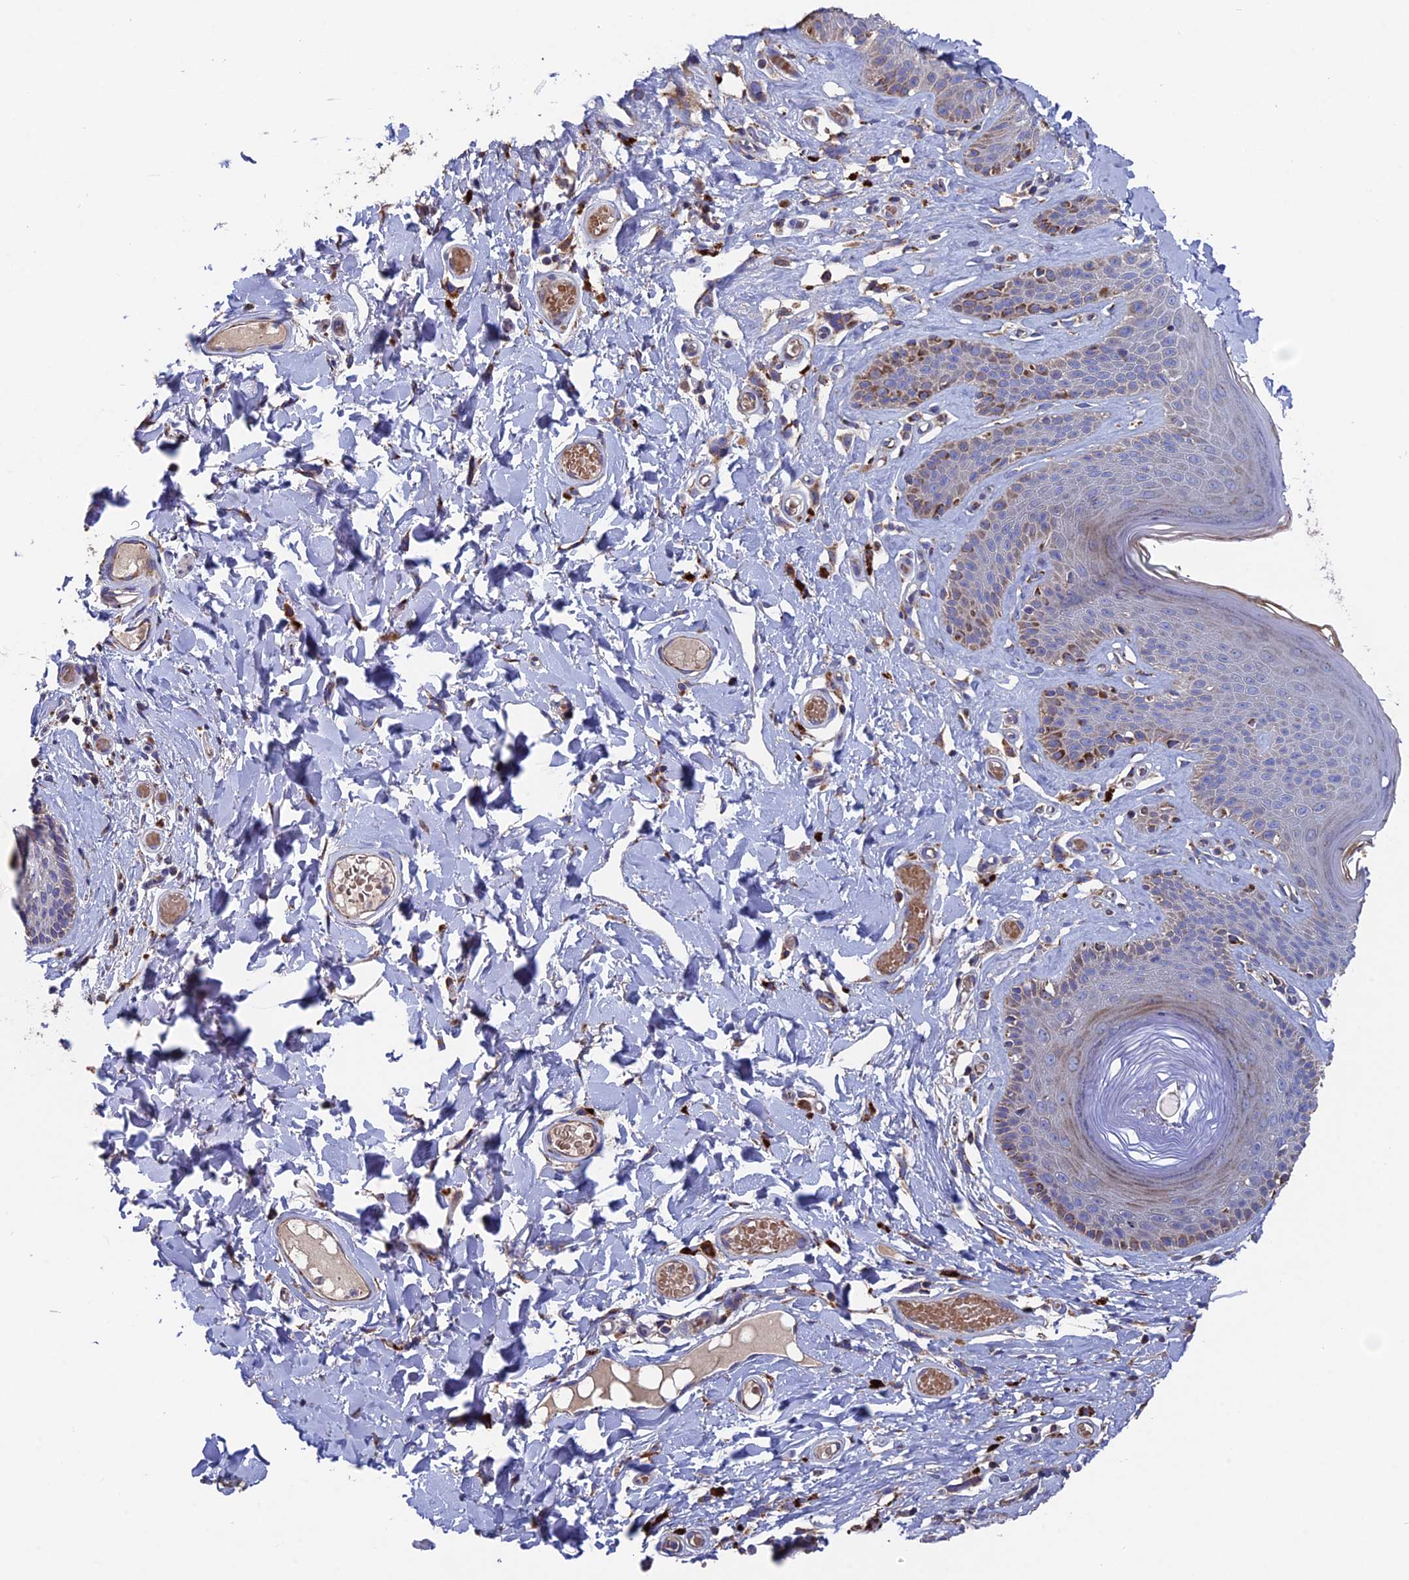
{"staining": {"intensity": "moderate", "quantity": "<25%", "location": "cytoplasmic/membranous"}, "tissue": "skin", "cell_type": "Epidermal cells", "image_type": "normal", "snomed": [{"axis": "morphology", "description": "Normal tissue, NOS"}, {"axis": "topography", "description": "Vulva"}], "caption": "A high-resolution micrograph shows immunohistochemistry staining of benign skin, which exhibits moderate cytoplasmic/membranous expression in about <25% of epidermal cells.", "gene": "TGFA", "patient": {"sex": "female", "age": 73}}